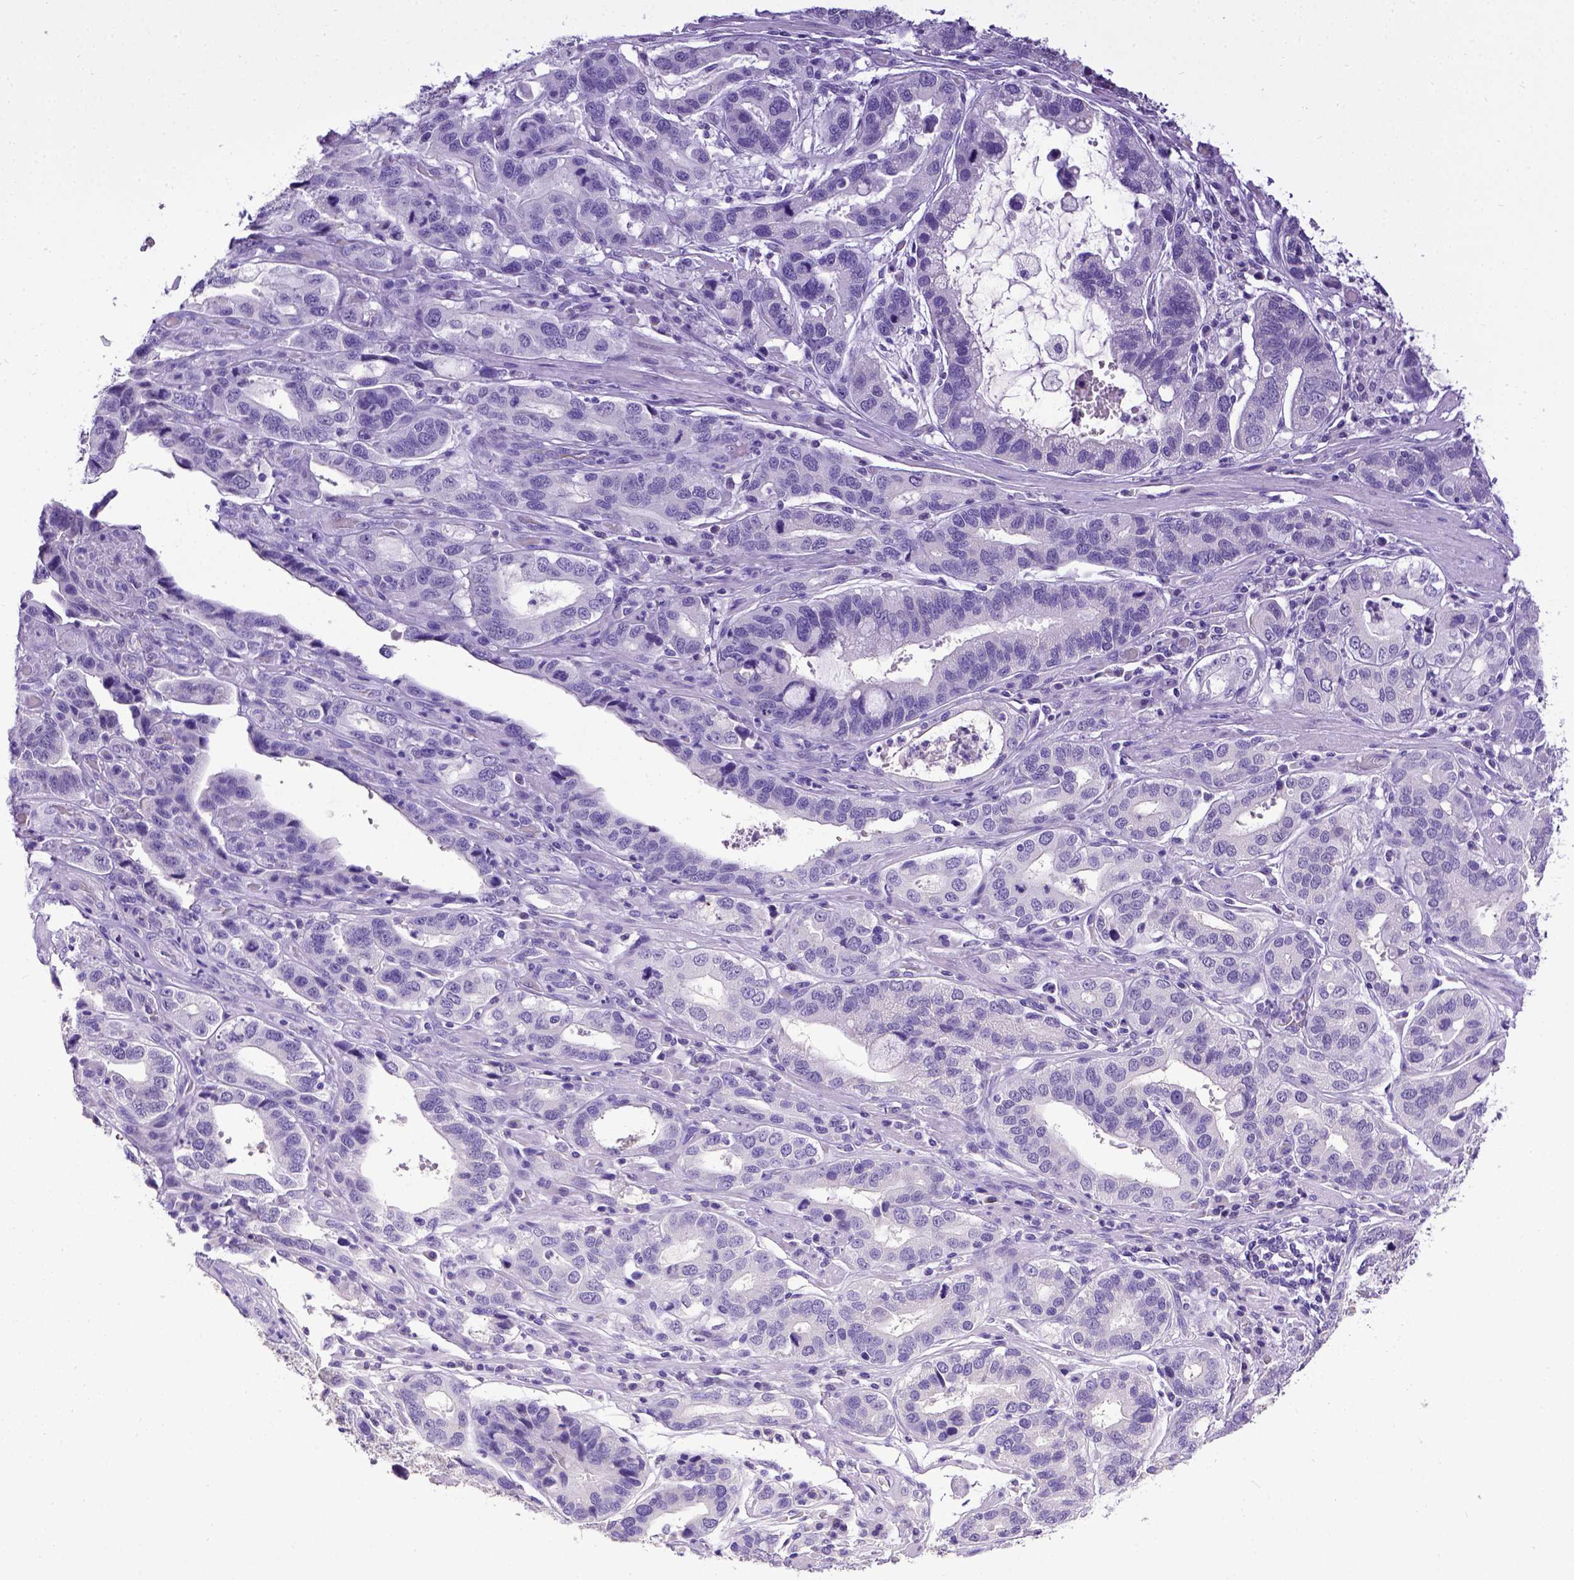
{"staining": {"intensity": "negative", "quantity": "none", "location": "none"}, "tissue": "stomach cancer", "cell_type": "Tumor cells", "image_type": "cancer", "snomed": [{"axis": "morphology", "description": "Adenocarcinoma, NOS"}, {"axis": "topography", "description": "Stomach, lower"}], "caption": "An image of human stomach adenocarcinoma is negative for staining in tumor cells.", "gene": "ESR1", "patient": {"sex": "female", "age": 76}}